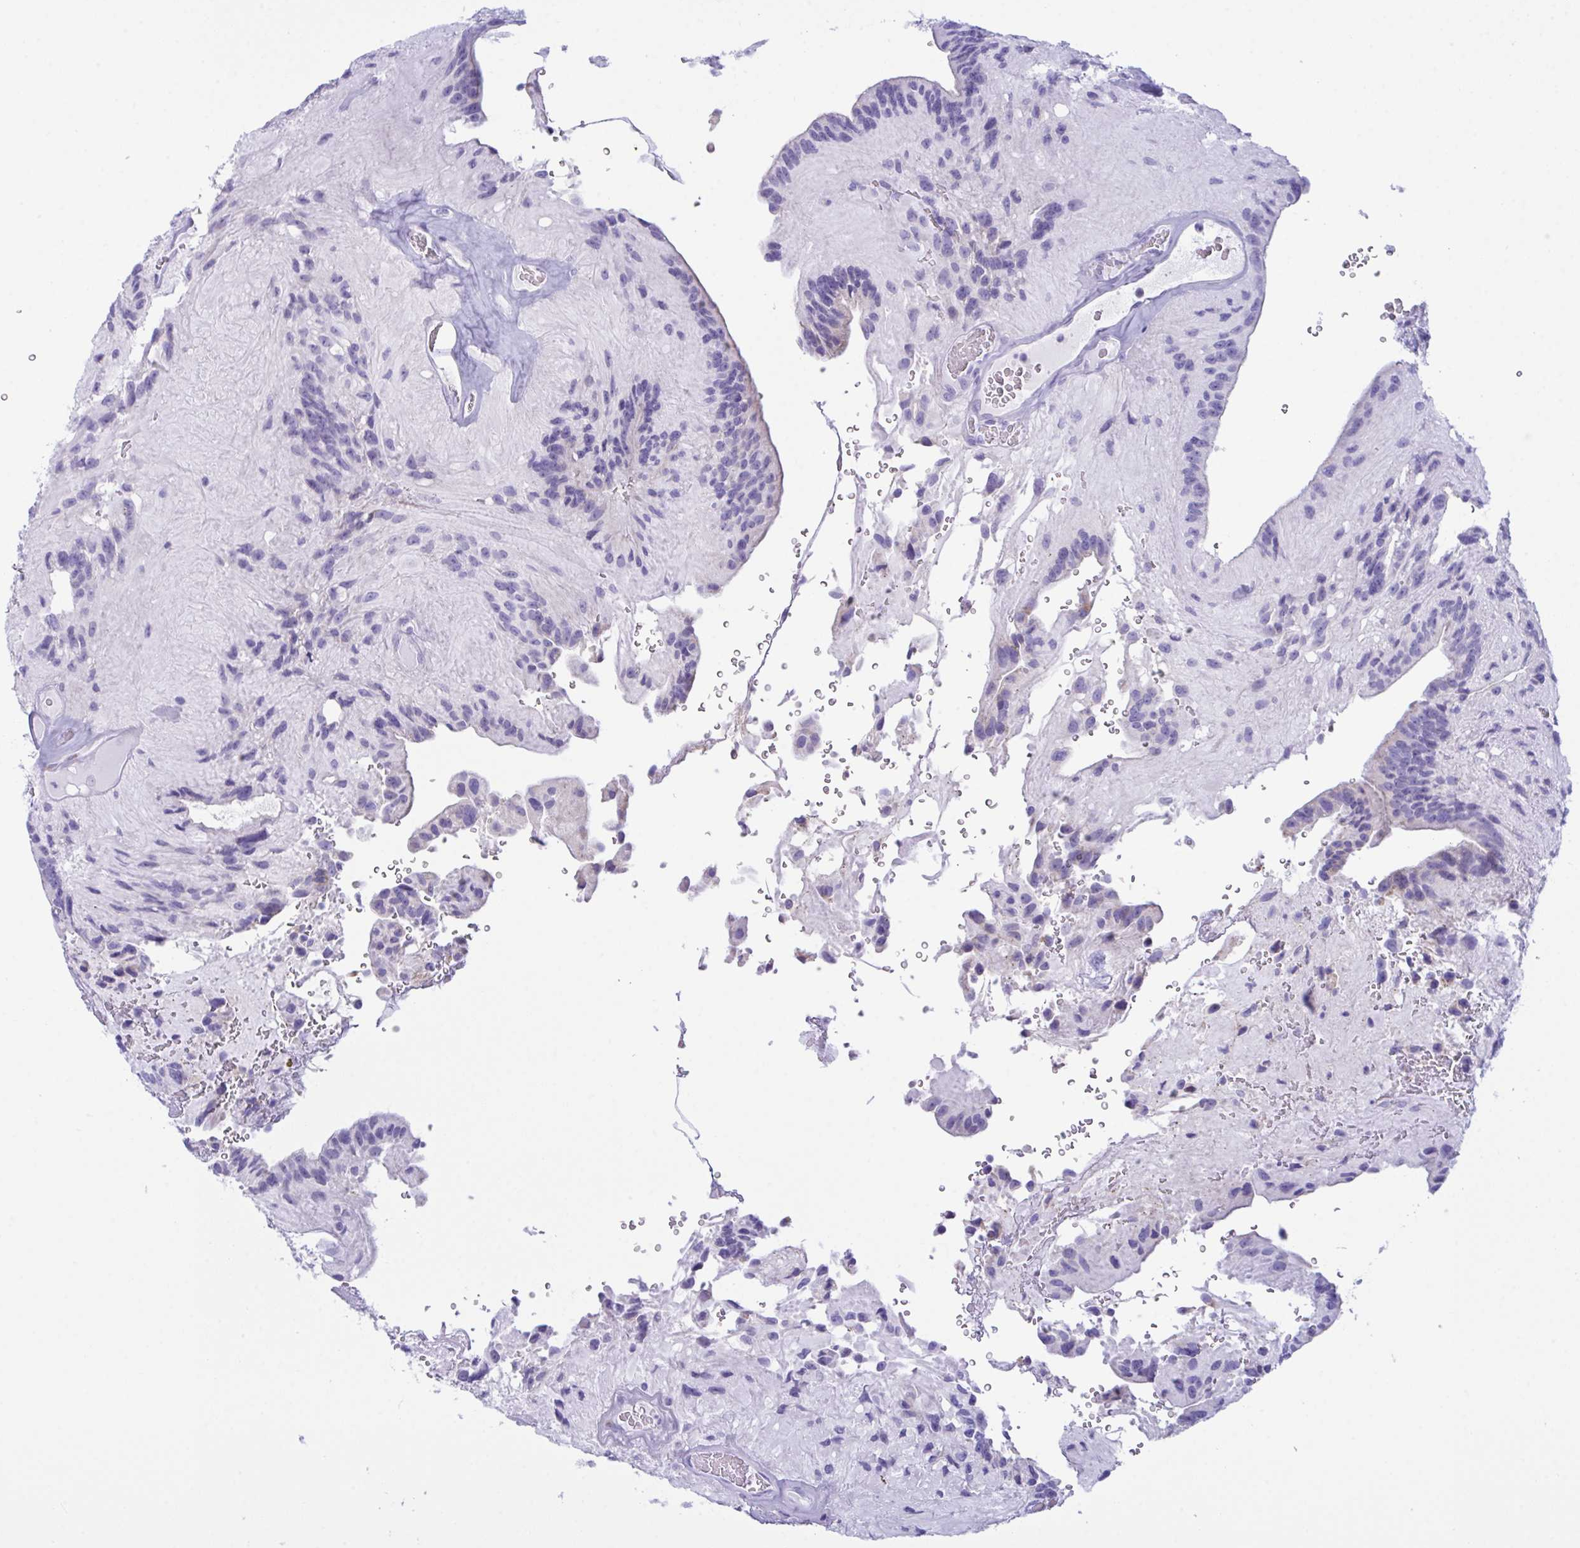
{"staining": {"intensity": "negative", "quantity": "none", "location": "none"}, "tissue": "glioma", "cell_type": "Tumor cells", "image_type": "cancer", "snomed": [{"axis": "morphology", "description": "Glioma, malignant, Low grade"}, {"axis": "topography", "description": "Brain"}], "caption": "Photomicrograph shows no protein staining in tumor cells of glioma tissue.", "gene": "BBS1", "patient": {"sex": "male", "age": 31}}